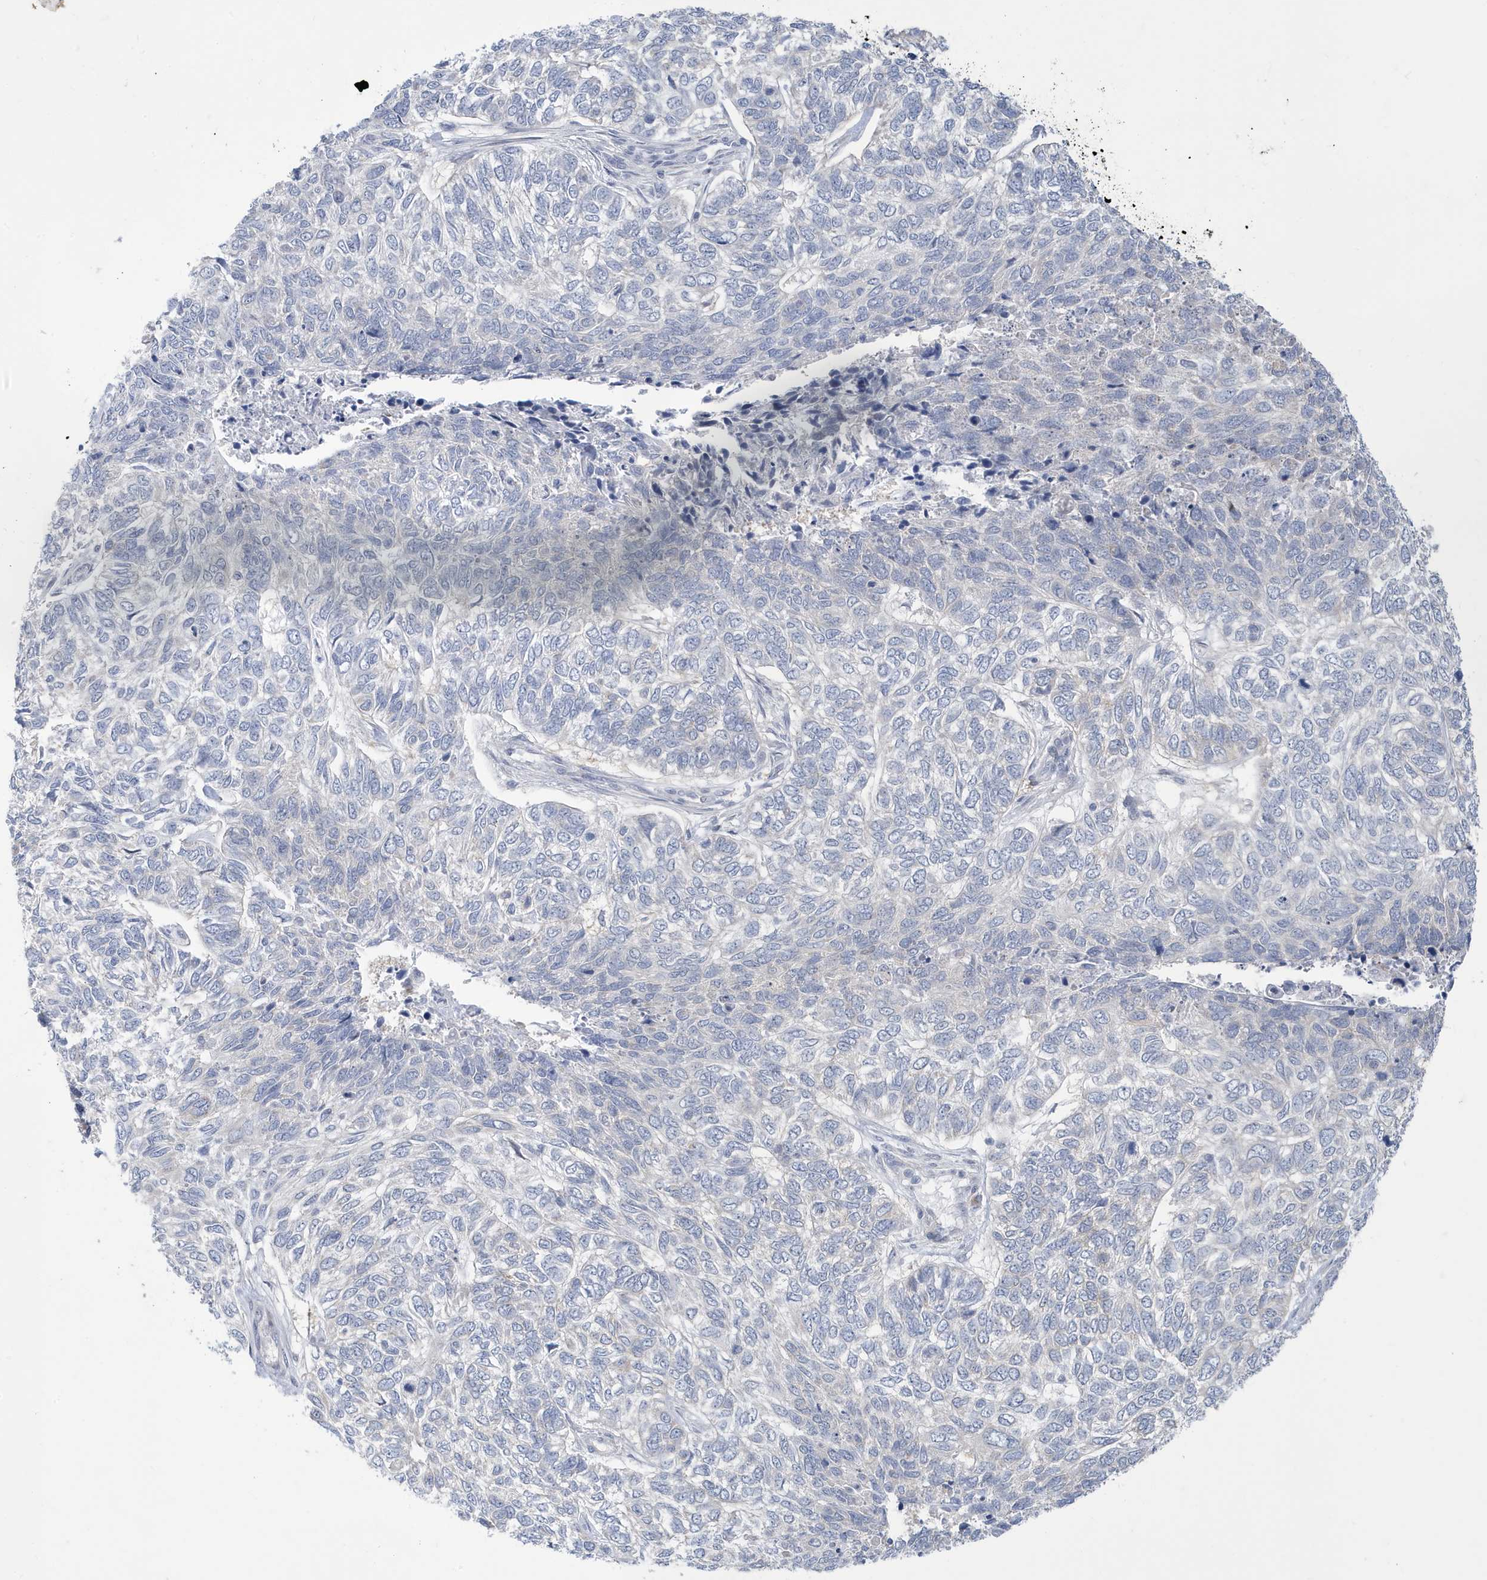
{"staining": {"intensity": "negative", "quantity": "none", "location": "none"}, "tissue": "skin cancer", "cell_type": "Tumor cells", "image_type": "cancer", "snomed": [{"axis": "morphology", "description": "Basal cell carcinoma"}, {"axis": "topography", "description": "Skin"}], "caption": "This is an immunohistochemistry (IHC) histopathology image of human skin basal cell carcinoma. There is no expression in tumor cells.", "gene": "ZNF654", "patient": {"sex": "female", "age": 65}}